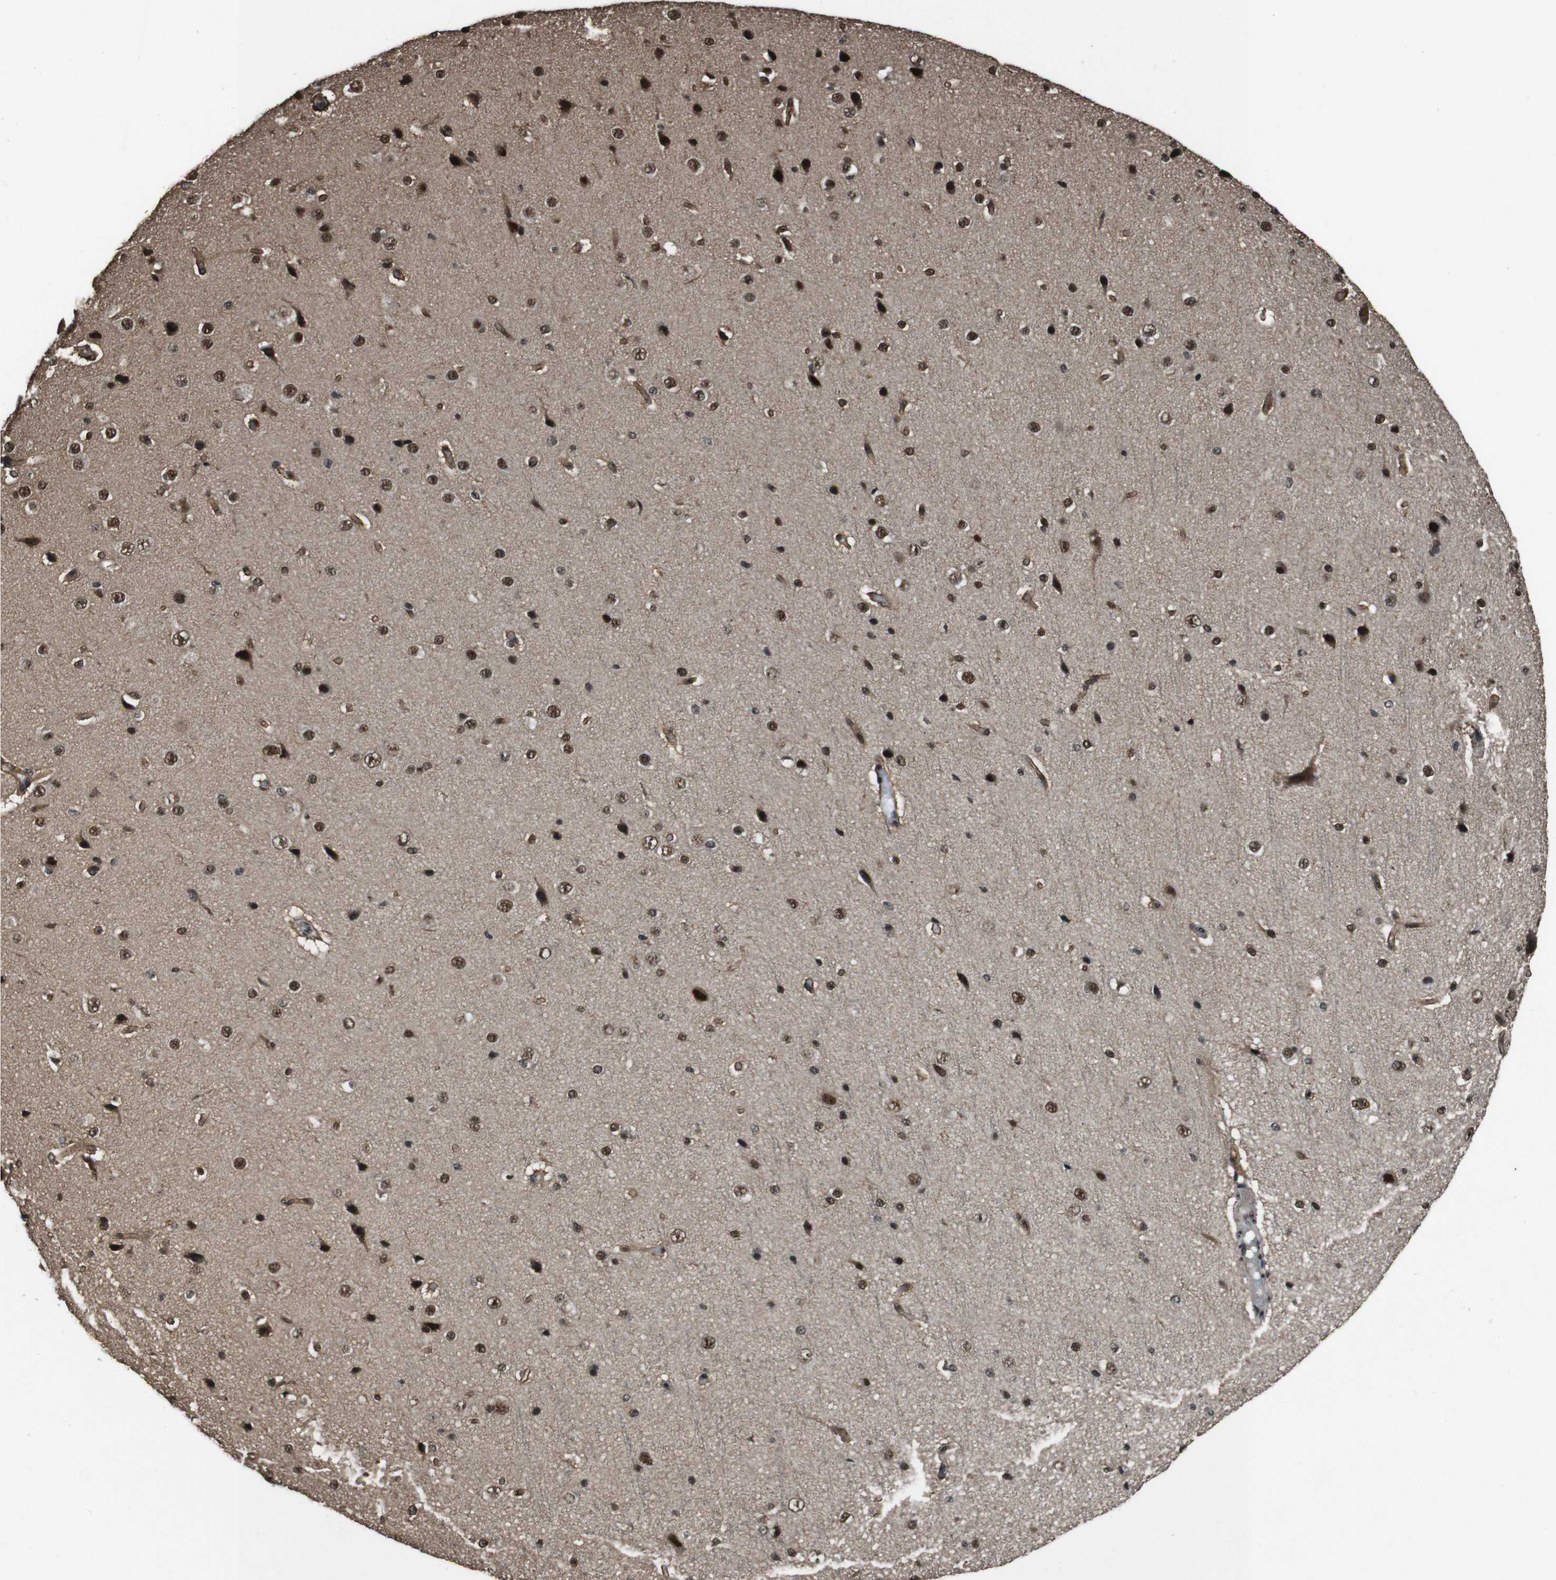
{"staining": {"intensity": "moderate", "quantity": ">75%", "location": "nuclear"}, "tissue": "cerebral cortex", "cell_type": "Endothelial cells", "image_type": "normal", "snomed": [{"axis": "morphology", "description": "Normal tissue, NOS"}, {"axis": "morphology", "description": "Developmental malformation"}, {"axis": "topography", "description": "Cerebral cortex"}], "caption": "Brown immunohistochemical staining in unremarkable cerebral cortex displays moderate nuclear expression in about >75% of endothelial cells. (DAB (3,3'-diaminobenzidine) = brown stain, brightfield microscopy at high magnification).", "gene": "NR4A2", "patient": {"sex": "female", "age": 30}}